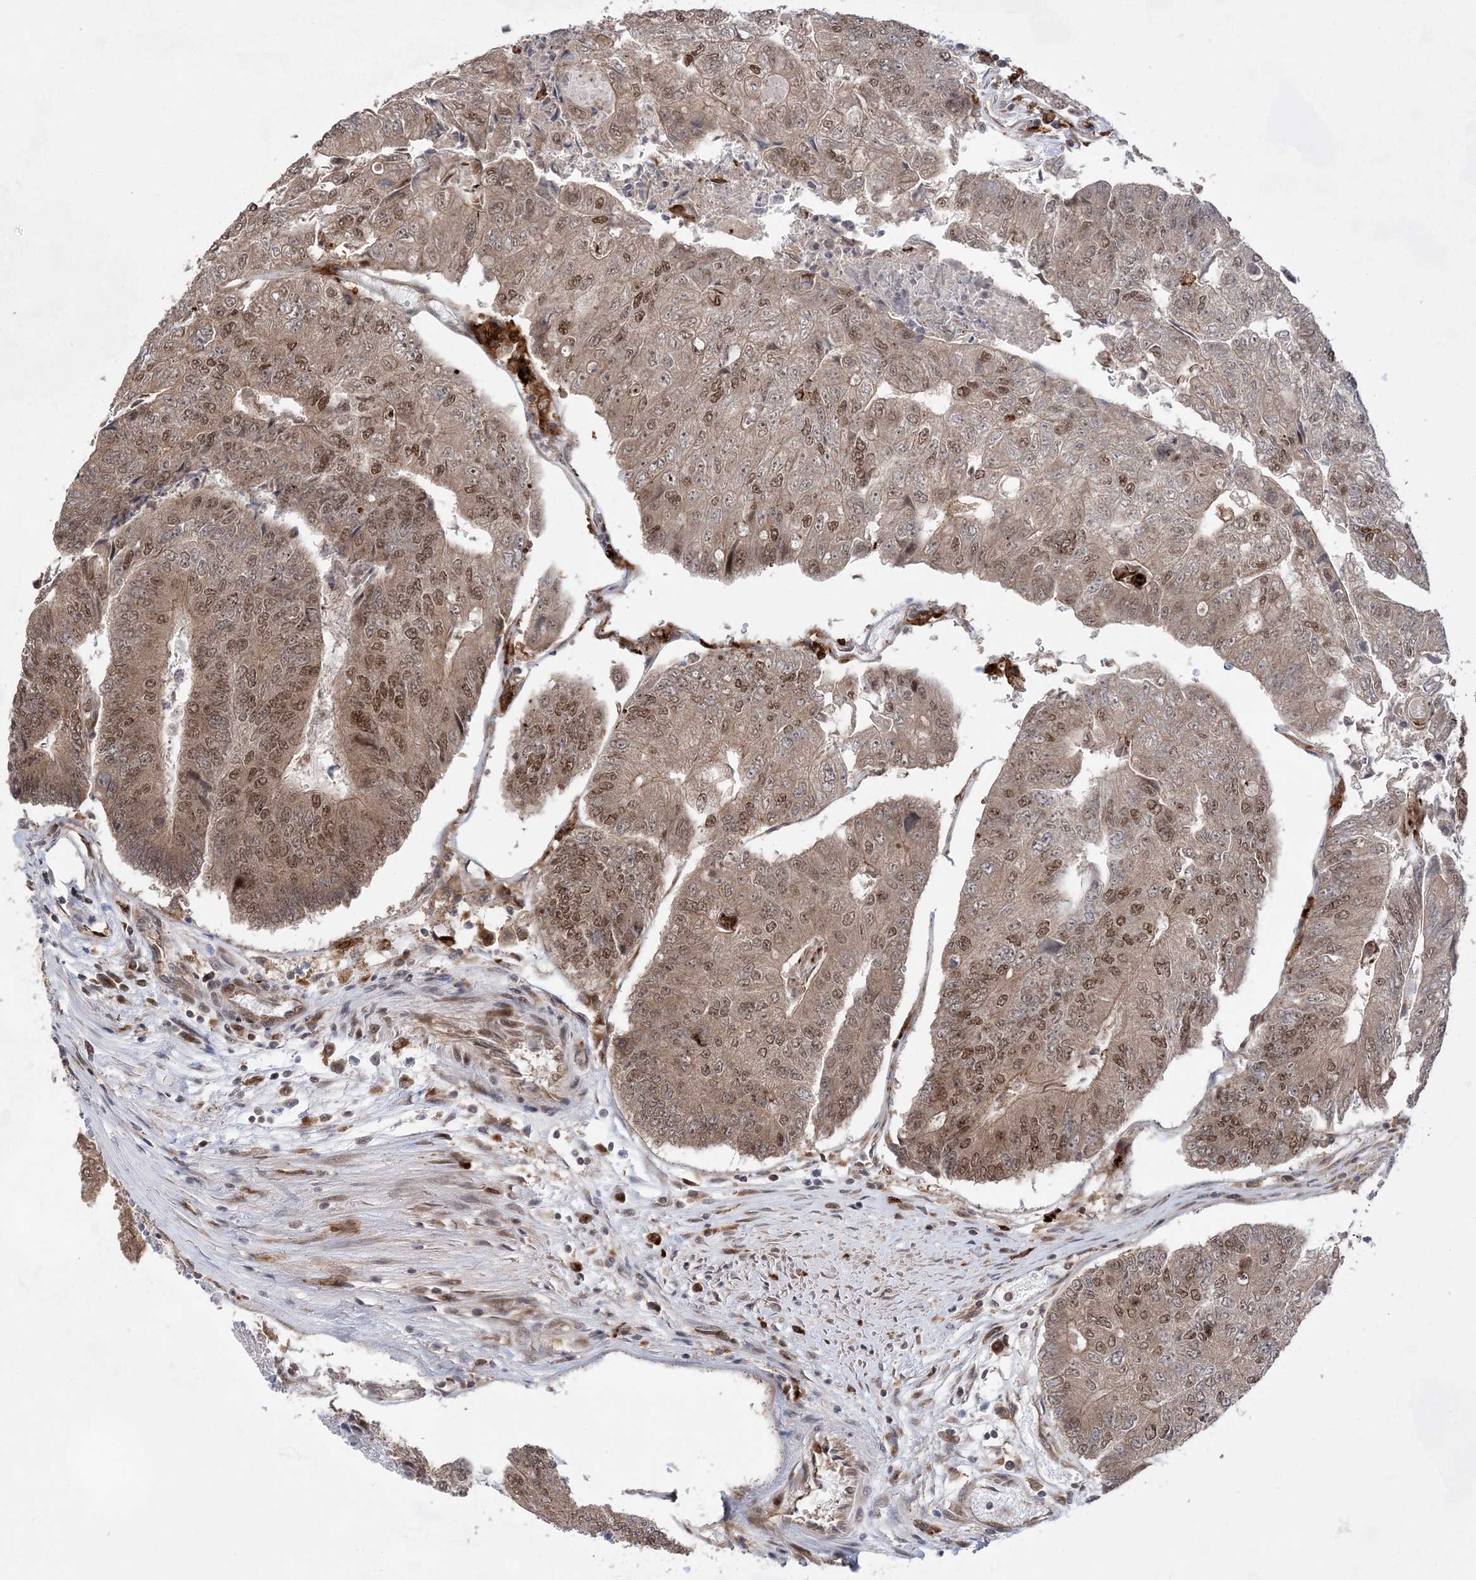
{"staining": {"intensity": "moderate", "quantity": ">75%", "location": "nuclear"}, "tissue": "colorectal cancer", "cell_type": "Tumor cells", "image_type": "cancer", "snomed": [{"axis": "morphology", "description": "Adenocarcinoma, NOS"}, {"axis": "topography", "description": "Colon"}], "caption": "Immunohistochemical staining of adenocarcinoma (colorectal) displays moderate nuclear protein expression in about >75% of tumor cells.", "gene": "ANAPC15", "patient": {"sex": "female", "age": 67}}